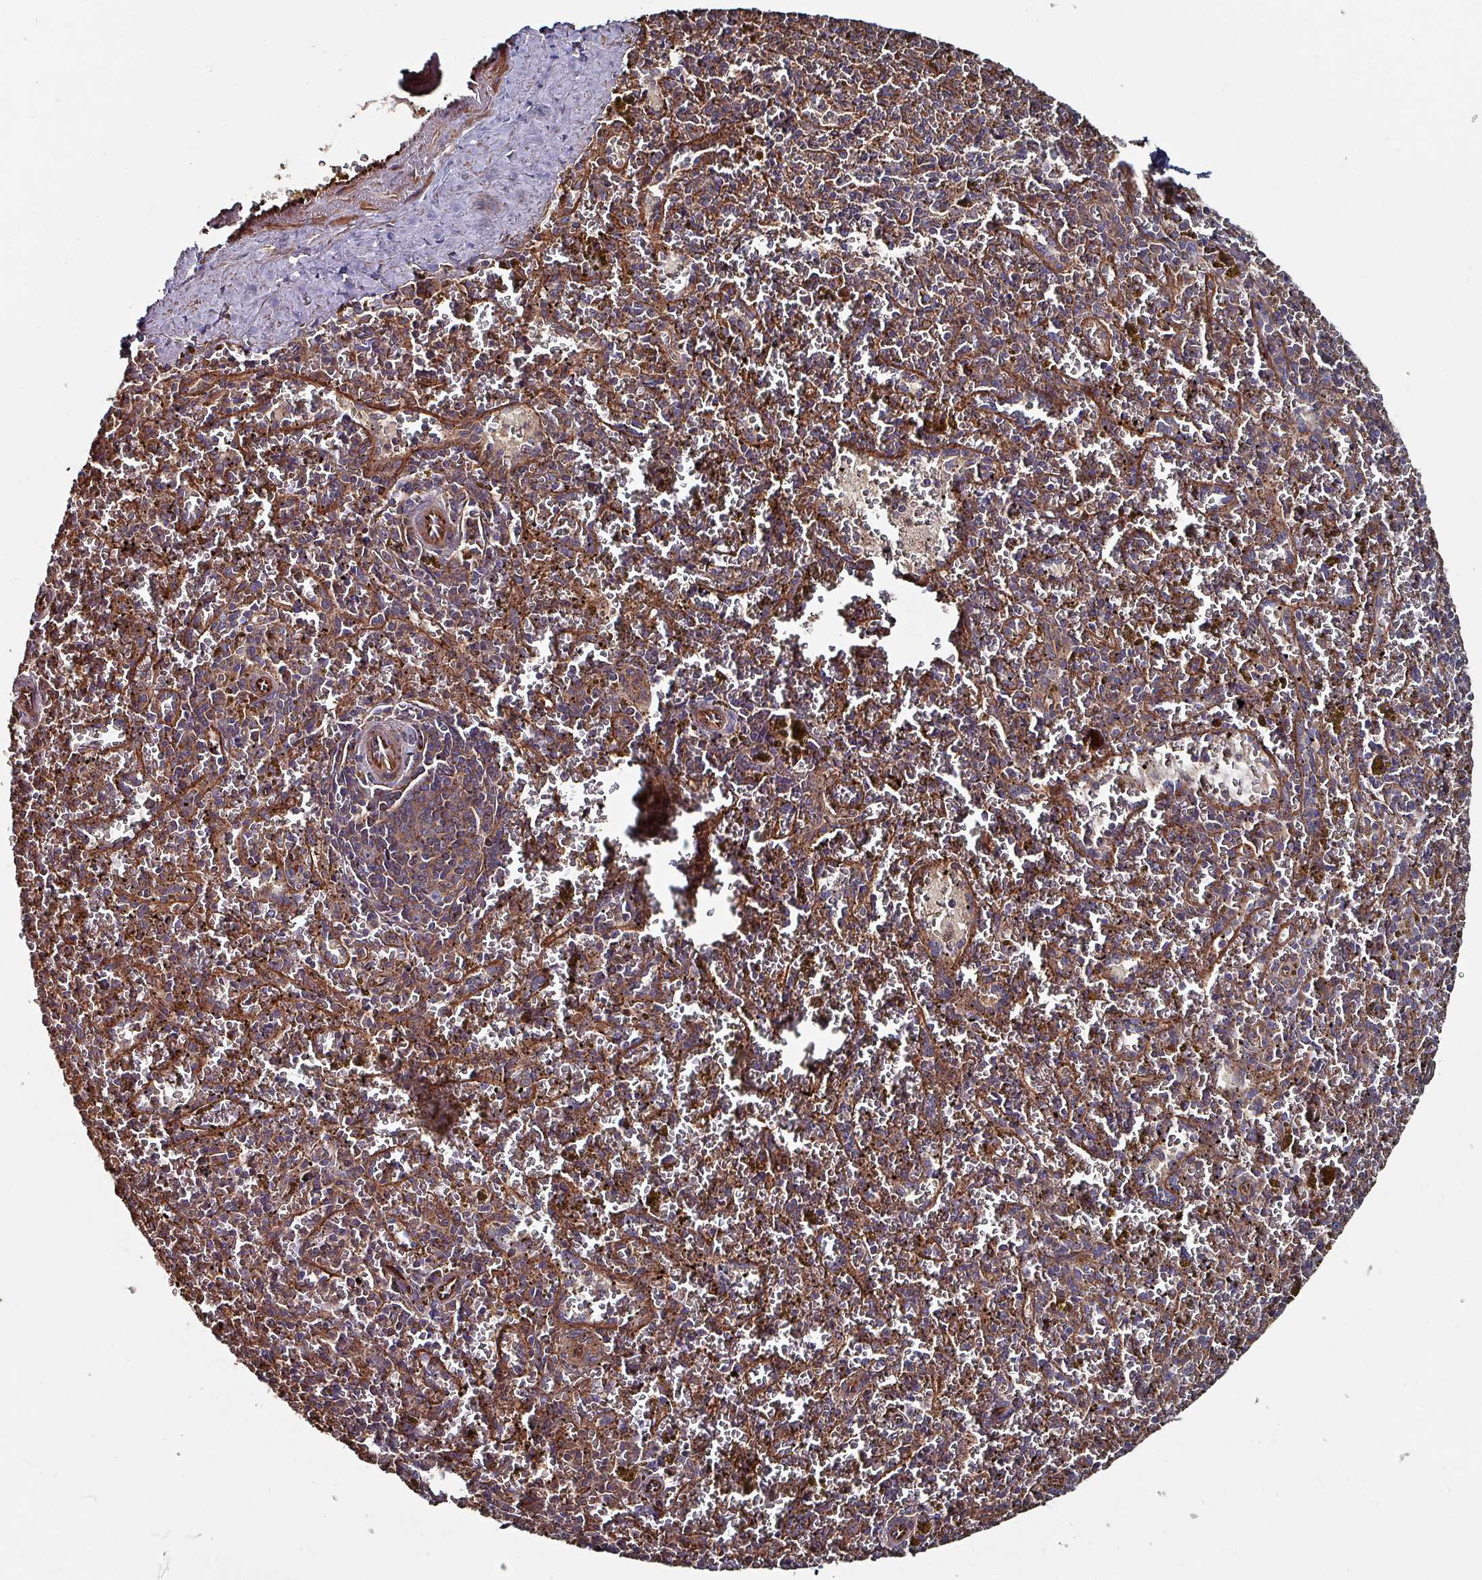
{"staining": {"intensity": "negative", "quantity": "none", "location": "none"}, "tissue": "spleen", "cell_type": "Cells in red pulp", "image_type": "normal", "snomed": [{"axis": "morphology", "description": "Normal tissue, NOS"}, {"axis": "topography", "description": "Spleen"}], "caption": "This is a micrograph of IHC staining of normal spleen, which shows no staining in cells in red pulp. The staining was performed using DAB (3,3'-diaminobenzidine) to visualize the protein expression in brown, while the nuclei were stained in blue with hematoxylin (Magnification: 20x).", "gene": "ANO10", "patient": {"sex": "male", "age": 57}}